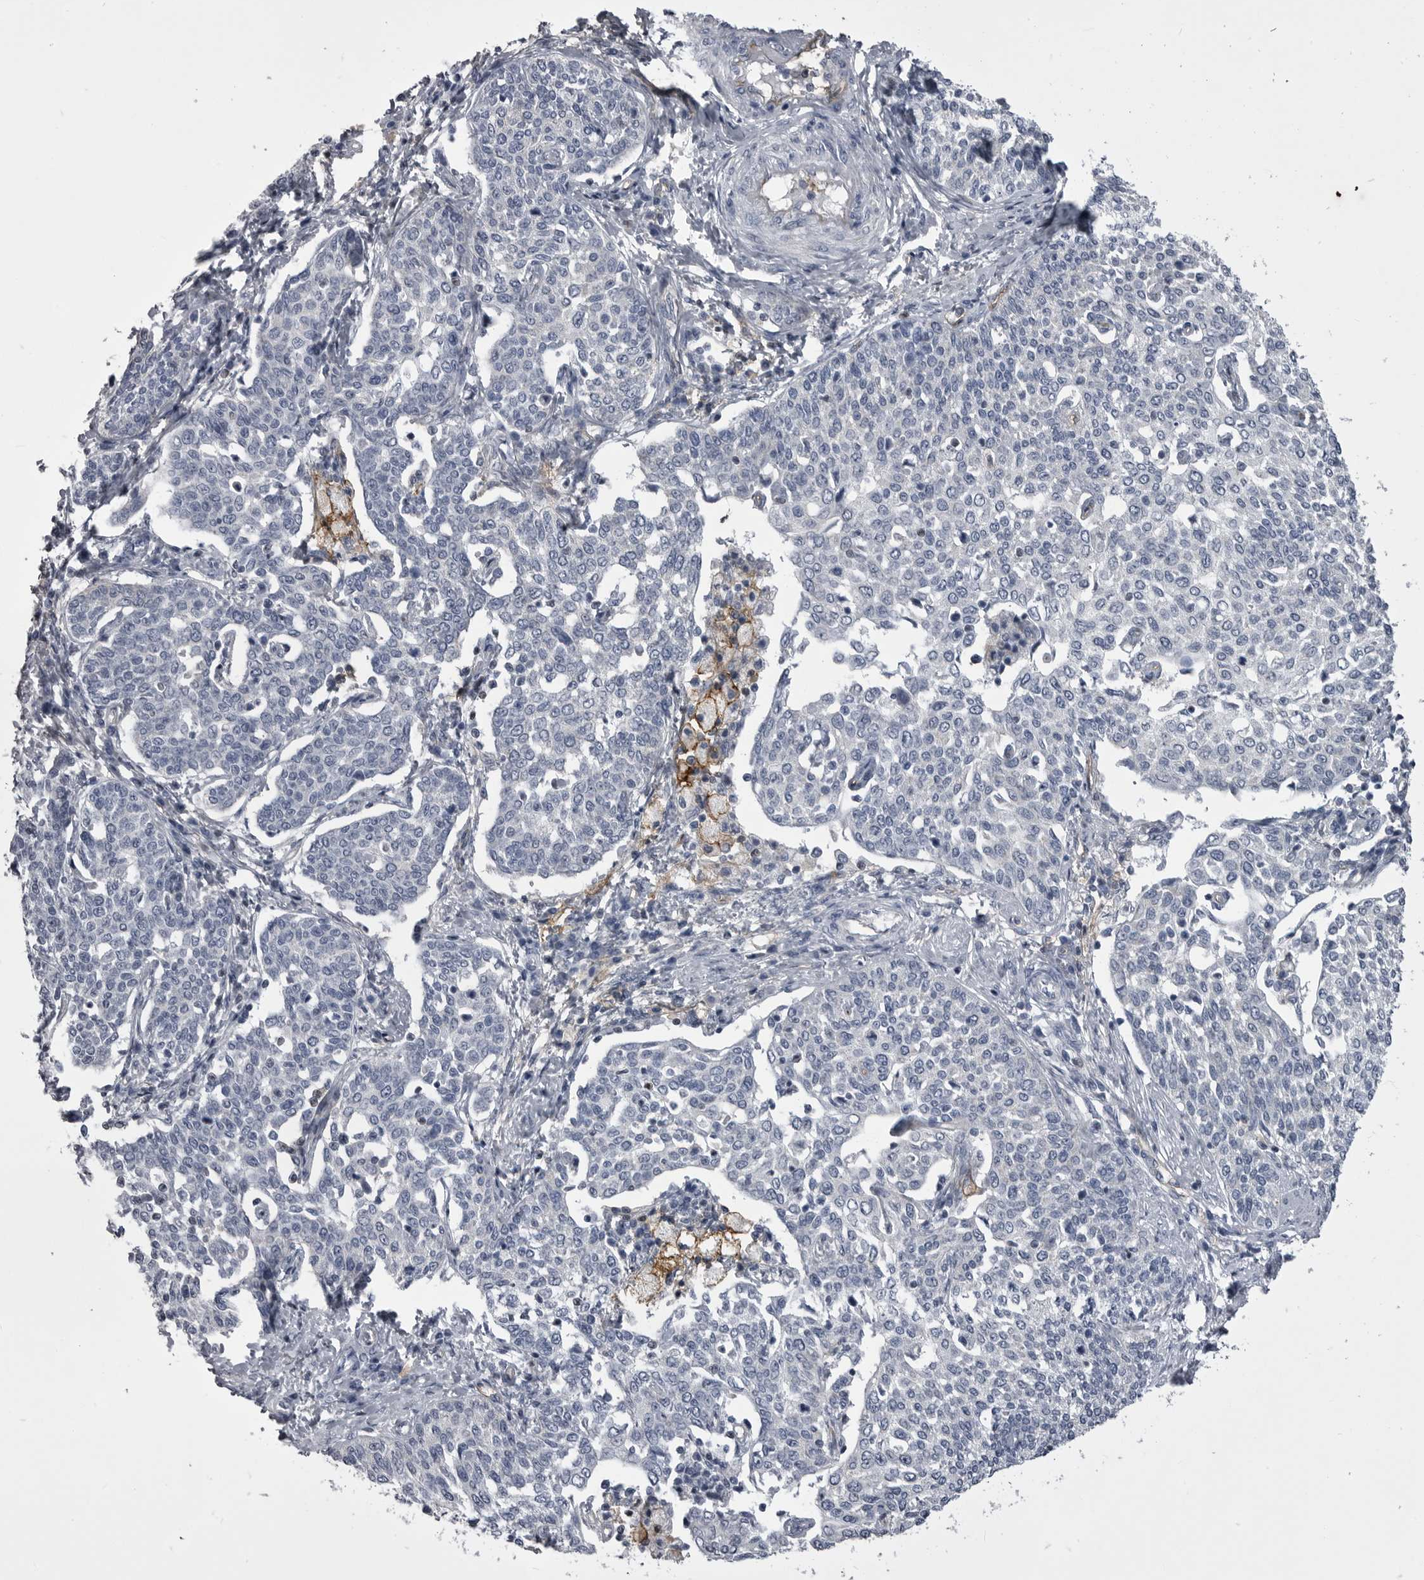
{"staining": {"intensity": "negative", "quantity": "none", "location": "none"}, "tissue": "cervical cancer", "cell_type": "Tumor cells", "image_type": "cancer", "snomed": [{"axis": "morphology", "description": "Squamous cell carcinoma, NOS"}, {"axis": "topography", "description": "Cervix"}], "caption": "Protein analysis of cervical cancer shows no significant staining in tumor cells.", "gene": "OPLAH", "patient": {"sex": "female", "age": 34}}